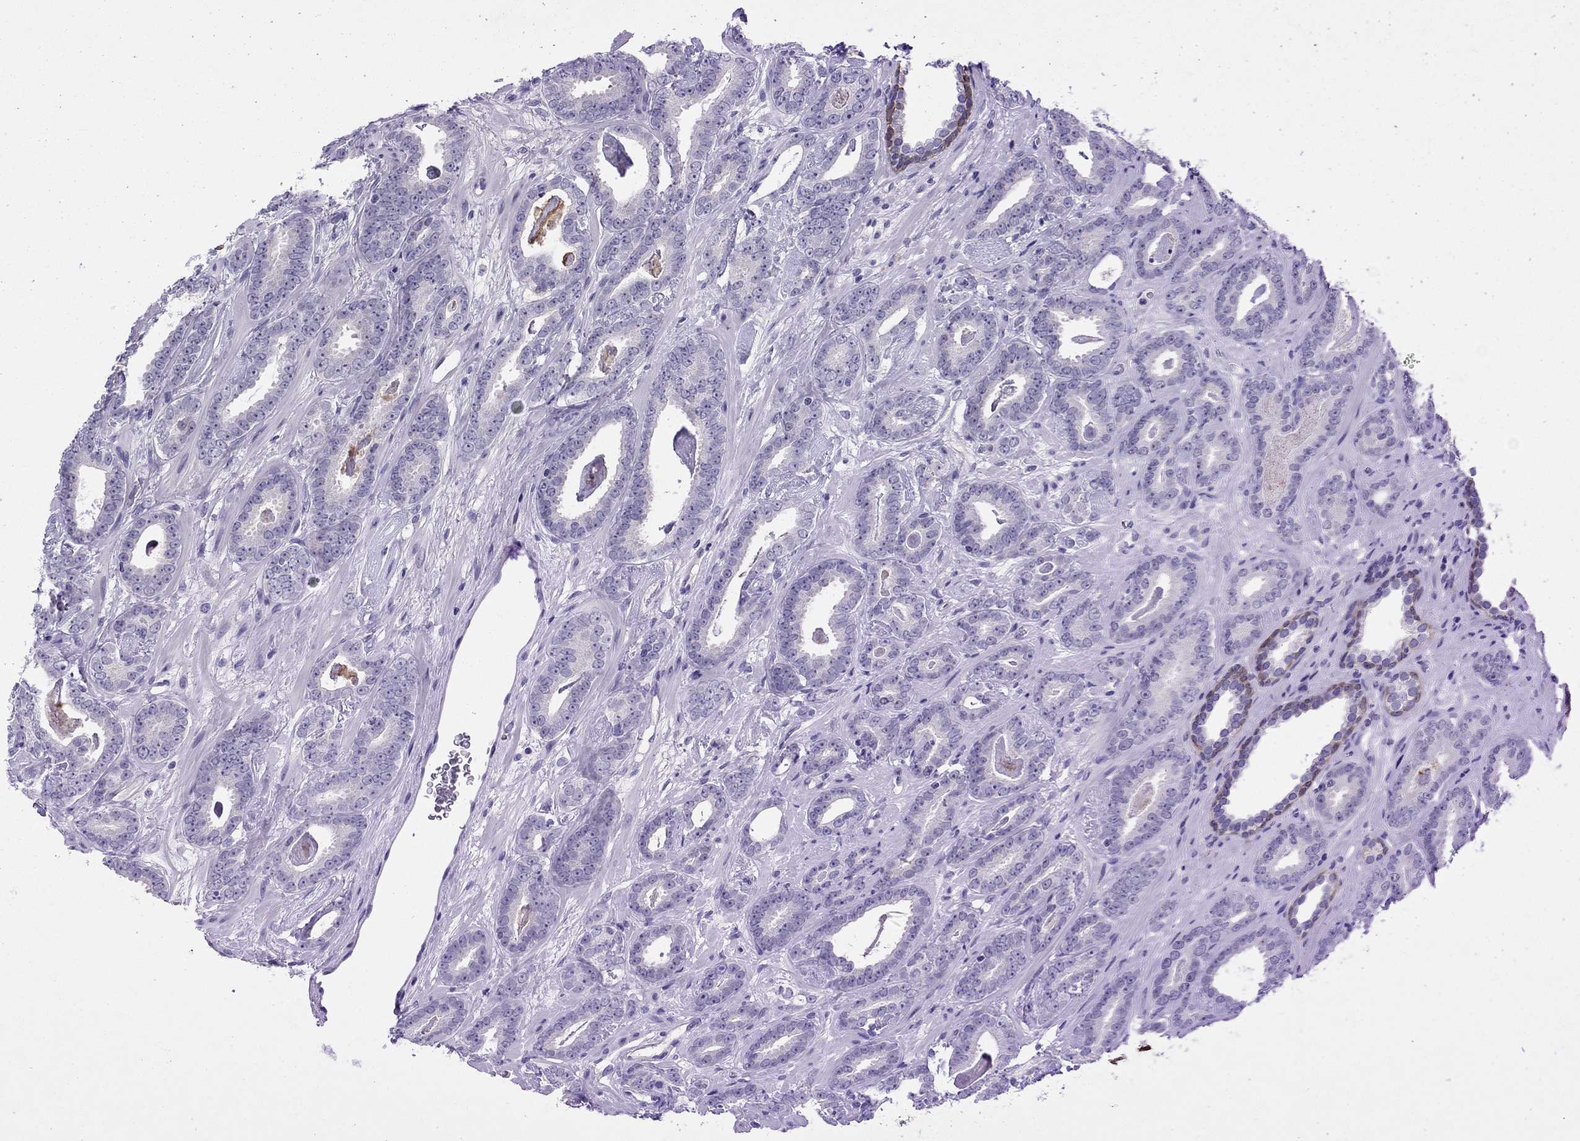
{"staining": {"intensity": "negative", "quantity": "none", "location": "none"}, "tissue": "prostate cancer", "cell_type": "Tumor cells", "image_type": "cancer", "snomed": [{"axis": "morphology", "description": "Adenocarcinoma, Medium grade"}, {"axis": "topography", "description": "Prostate and seminal vesicle, NOS"}, {"axis": "topography", "description": "Prostate"}], "caption": "The photomicrograph demonstrates no staining of tumor cells in medium-grade adenocarcinoma (prostate). (DAB immunohistochemistry (IHC) with hematoxylin counter stain).", "gene": "CAPNS2", "patient": {"sex": "male", "age": 54}}